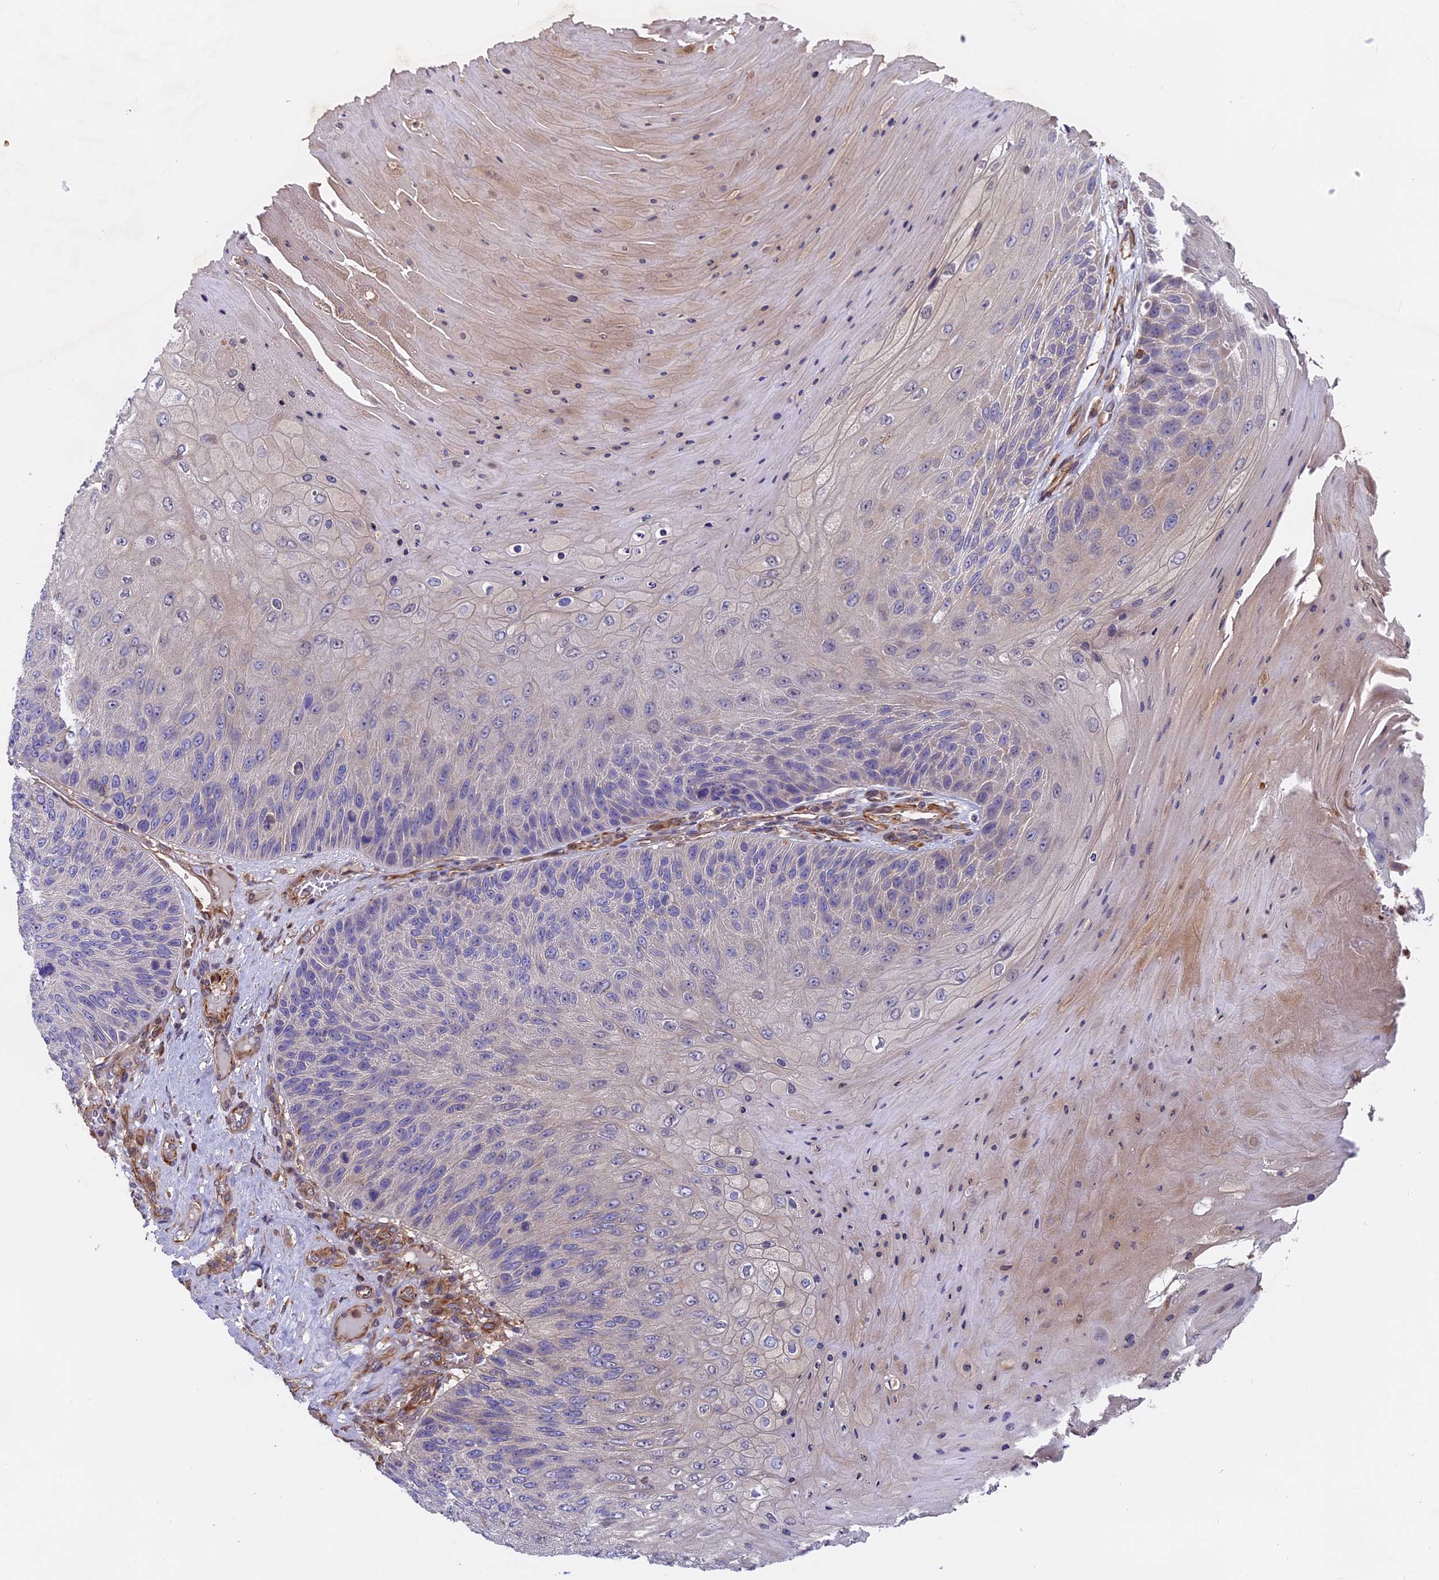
{"staining": {"intensity": "negative", "quantity": "none", "location": "none"}, "tissue": "skin cancer", "cell_type": "Tumor cells", "image_type": "cancer", "snomed": [{"axis": "morphology", "description": "Squamous cell carcinoma, NOS"}, {"axis": "topography", "description": "Skin"}], "caption": "The micrograph exhibits no significant expression in tumor cells of squamous cell carcinoma (skin).", "gene": "FAM118B", "patient": {"sex": "female", "age": 88}}